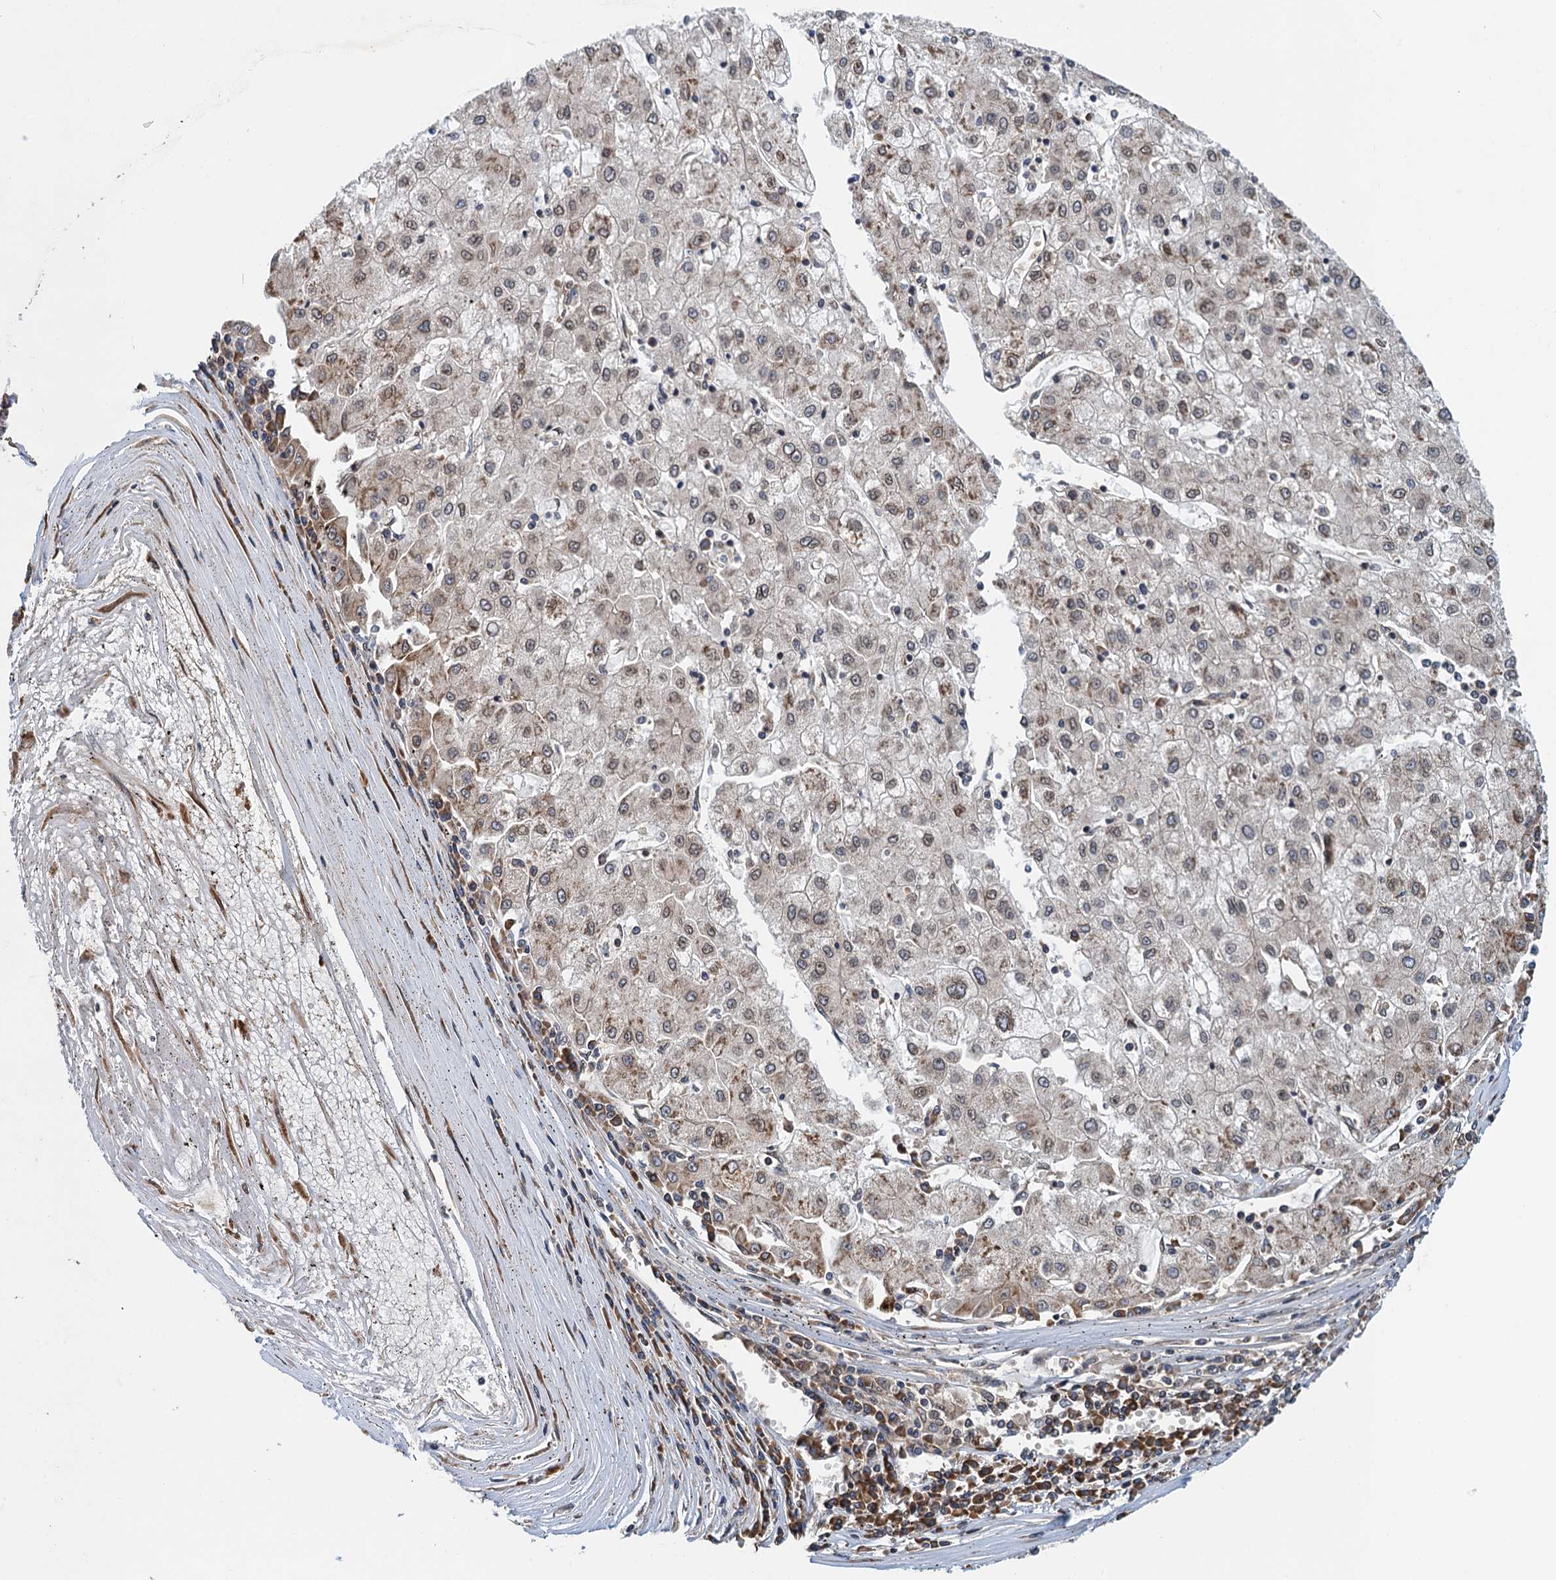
{"staining": {"intensity": "moderate", "quantity": "25%-75%", "location": "nuclear"}, "tissue": "liver cancer", "cell_type": "Tumor cells", "image_type": "cancer", "snomed": [{"axis": "morphology", "description": "Carcinoma, Hepatocellular, NOS"}, {"axis": "topography", "description": "Liver"}], "caption": "IHC histopathology image of human liver cancer (hepatocellular carcinoma) stained for a protein (brown), which displays medium levels of moderate nuclear expression in about 25%-75% of tumor cells.", "gene": "MDM1", "patient": {"sex": "male", "age": 72}}